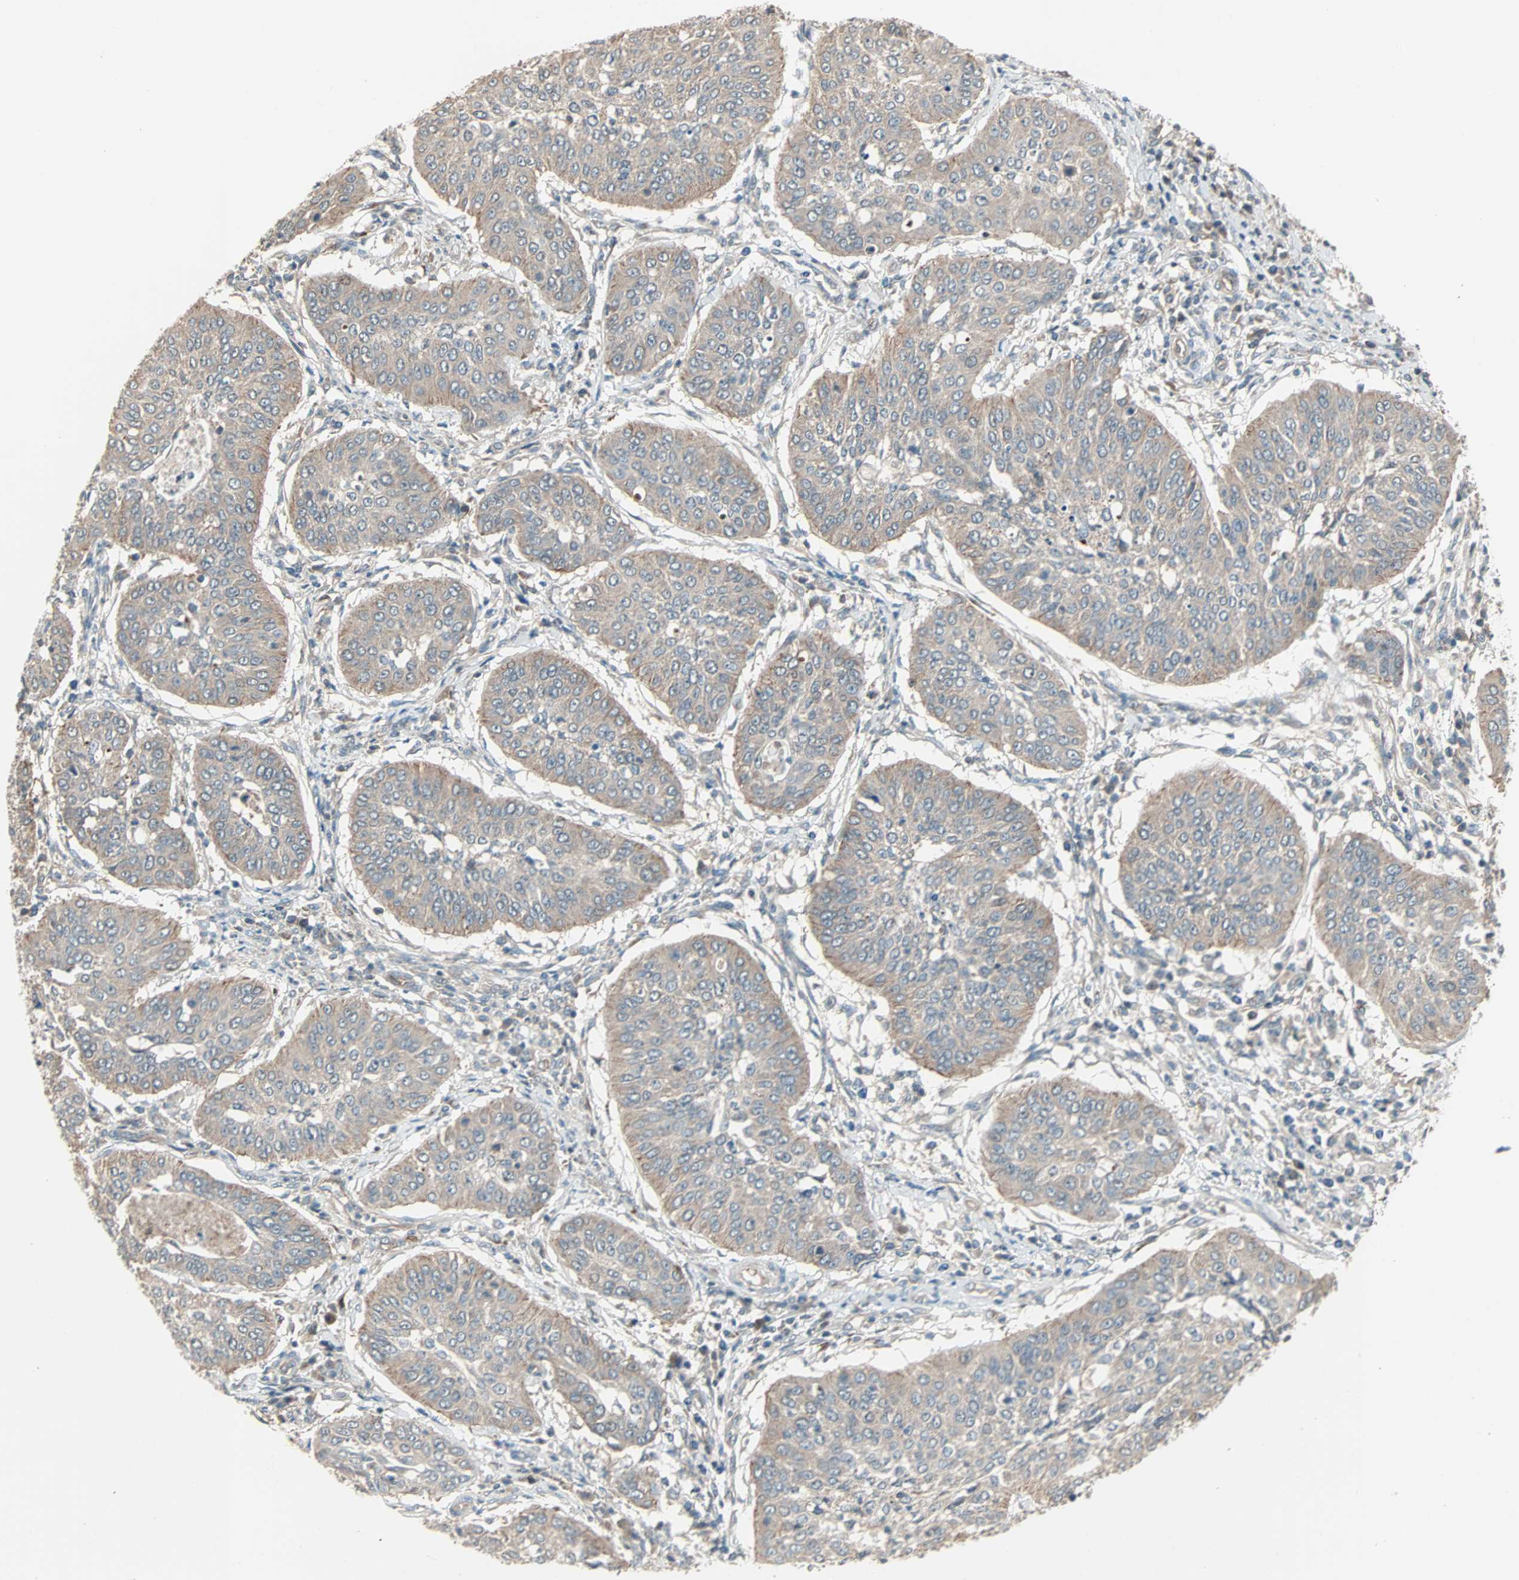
{"staining": {"intensity": "weak", "quantity": ">75%", "location": "cytoplasmic/membranous"}, "tissue": "cervical cancer", "cell_type": "Tumor cells", "image_type": "cancer", "snomed": [{"axis": "morphology", "description": "Normal tissue, NOS"}, {"axis": "morphology", "description": "Squamous cell carcinoma, NOS"}, {"axis": "topography", "description": "Cervix"}], "caption": "Cervical squamous cell carcinoma was stained to show a protein in brown. There is low levels of weak cytoplasmic/membranous expression in approximately >75% of tumor cells. (DAB IHC with brightfield microscopy, high magnification).", "gene": "MAP3K21", "patient": {"sex": "female", "age": 39}}